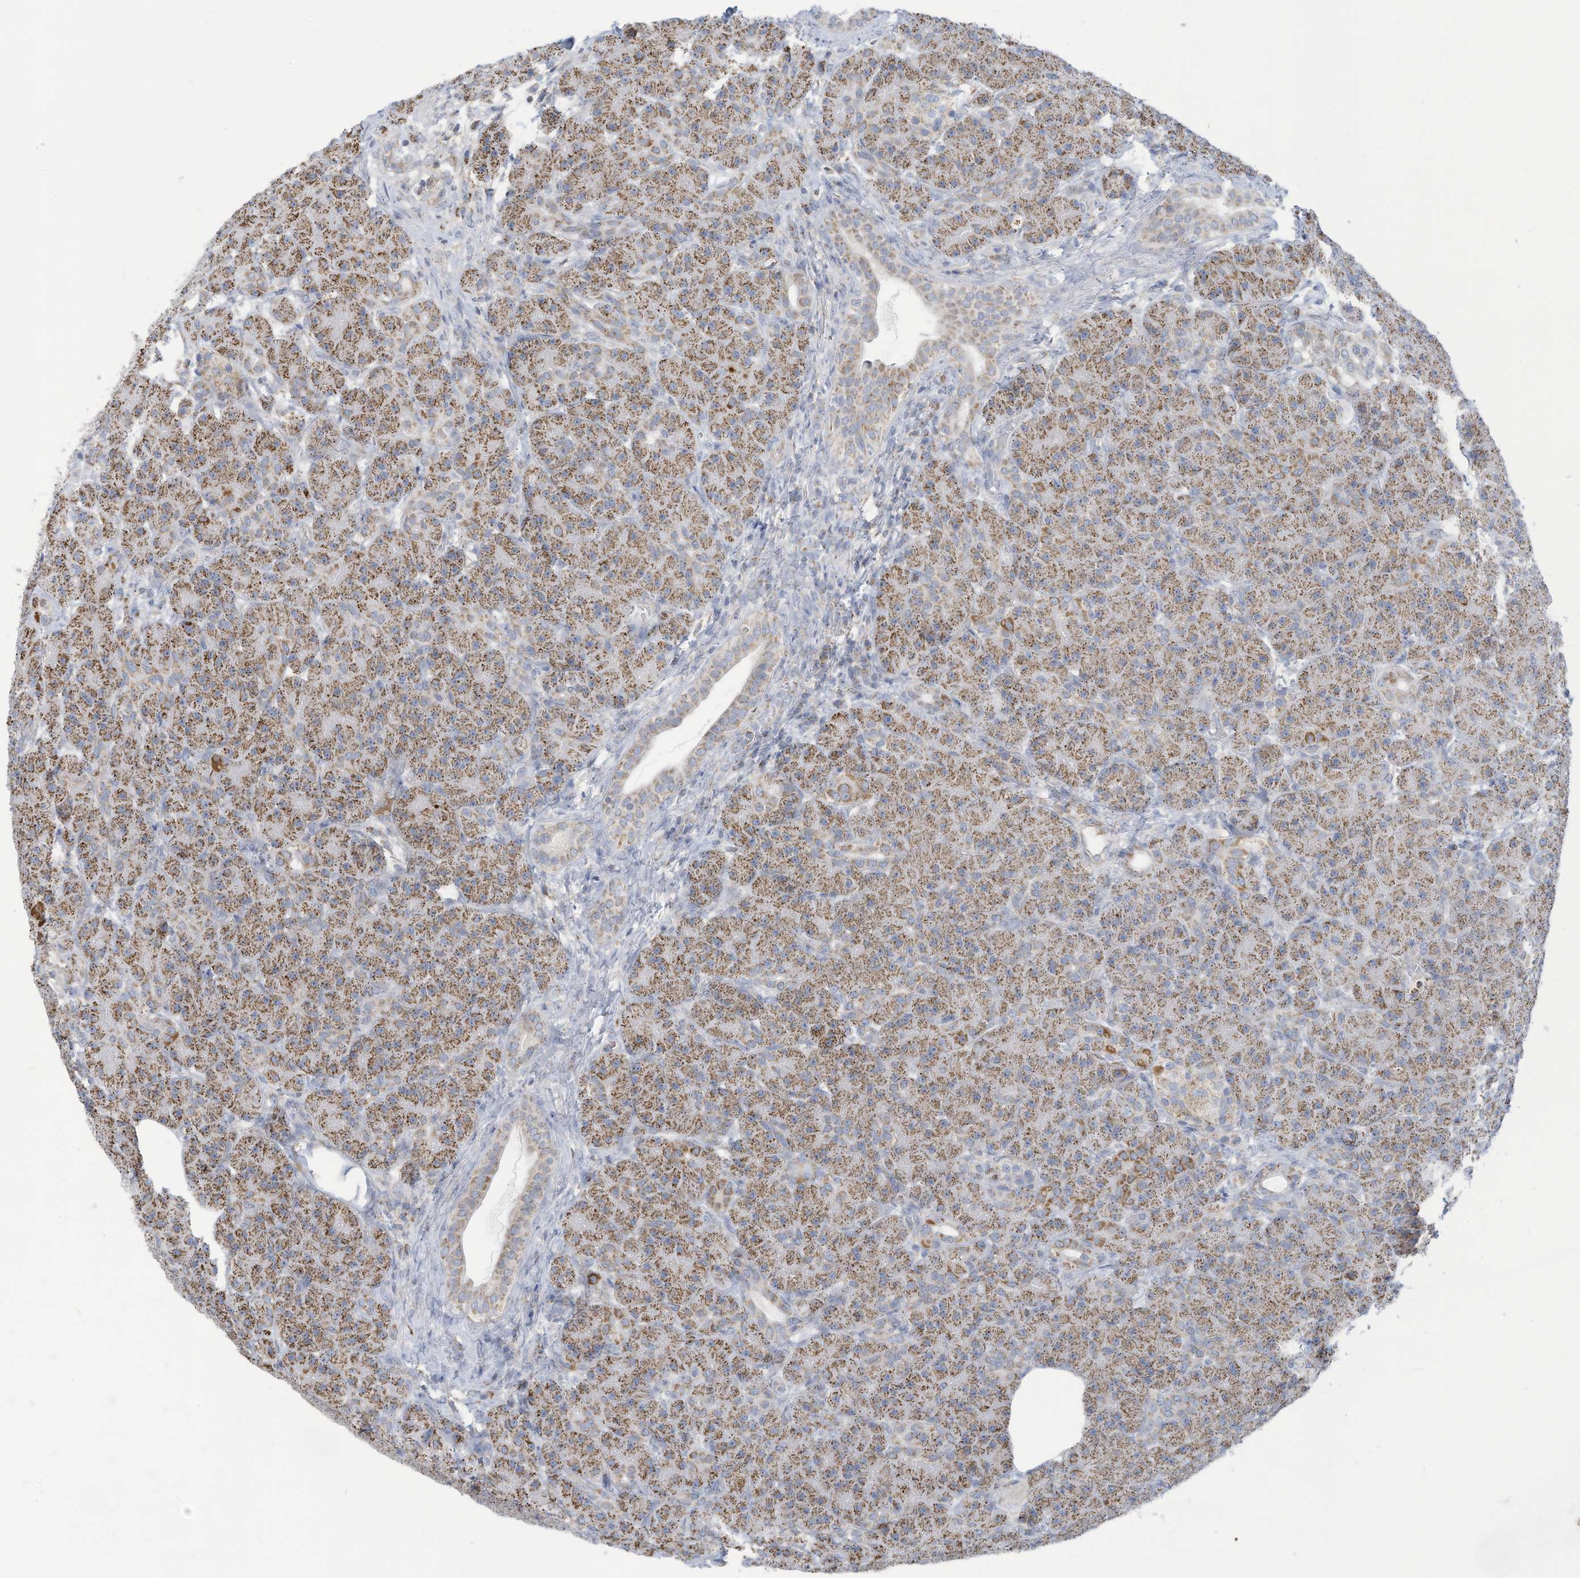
{"staining": {"intensity": "moderate", "quantity": ">75%", "location": "cytoplasmic/membranous"}, "tissue": "pancreas", "cell_type": "Exocrine glandular cells", "image_type": "normal", "snomed": [{"axis": "morphology", "description": "Normal tissue, NOS"}, {"axis": "topography", "description": "Pancreas"}], "caption": "Immunohistochemistry image of benign human pancreas stained for a protein (brown), which demonstrates medium levels of moderate cytoplasmic/membranous staining in approximately >75% of exocrine glandular cells.", "gene": "NLN", "patient": {"sex": "male", "age": 63}}